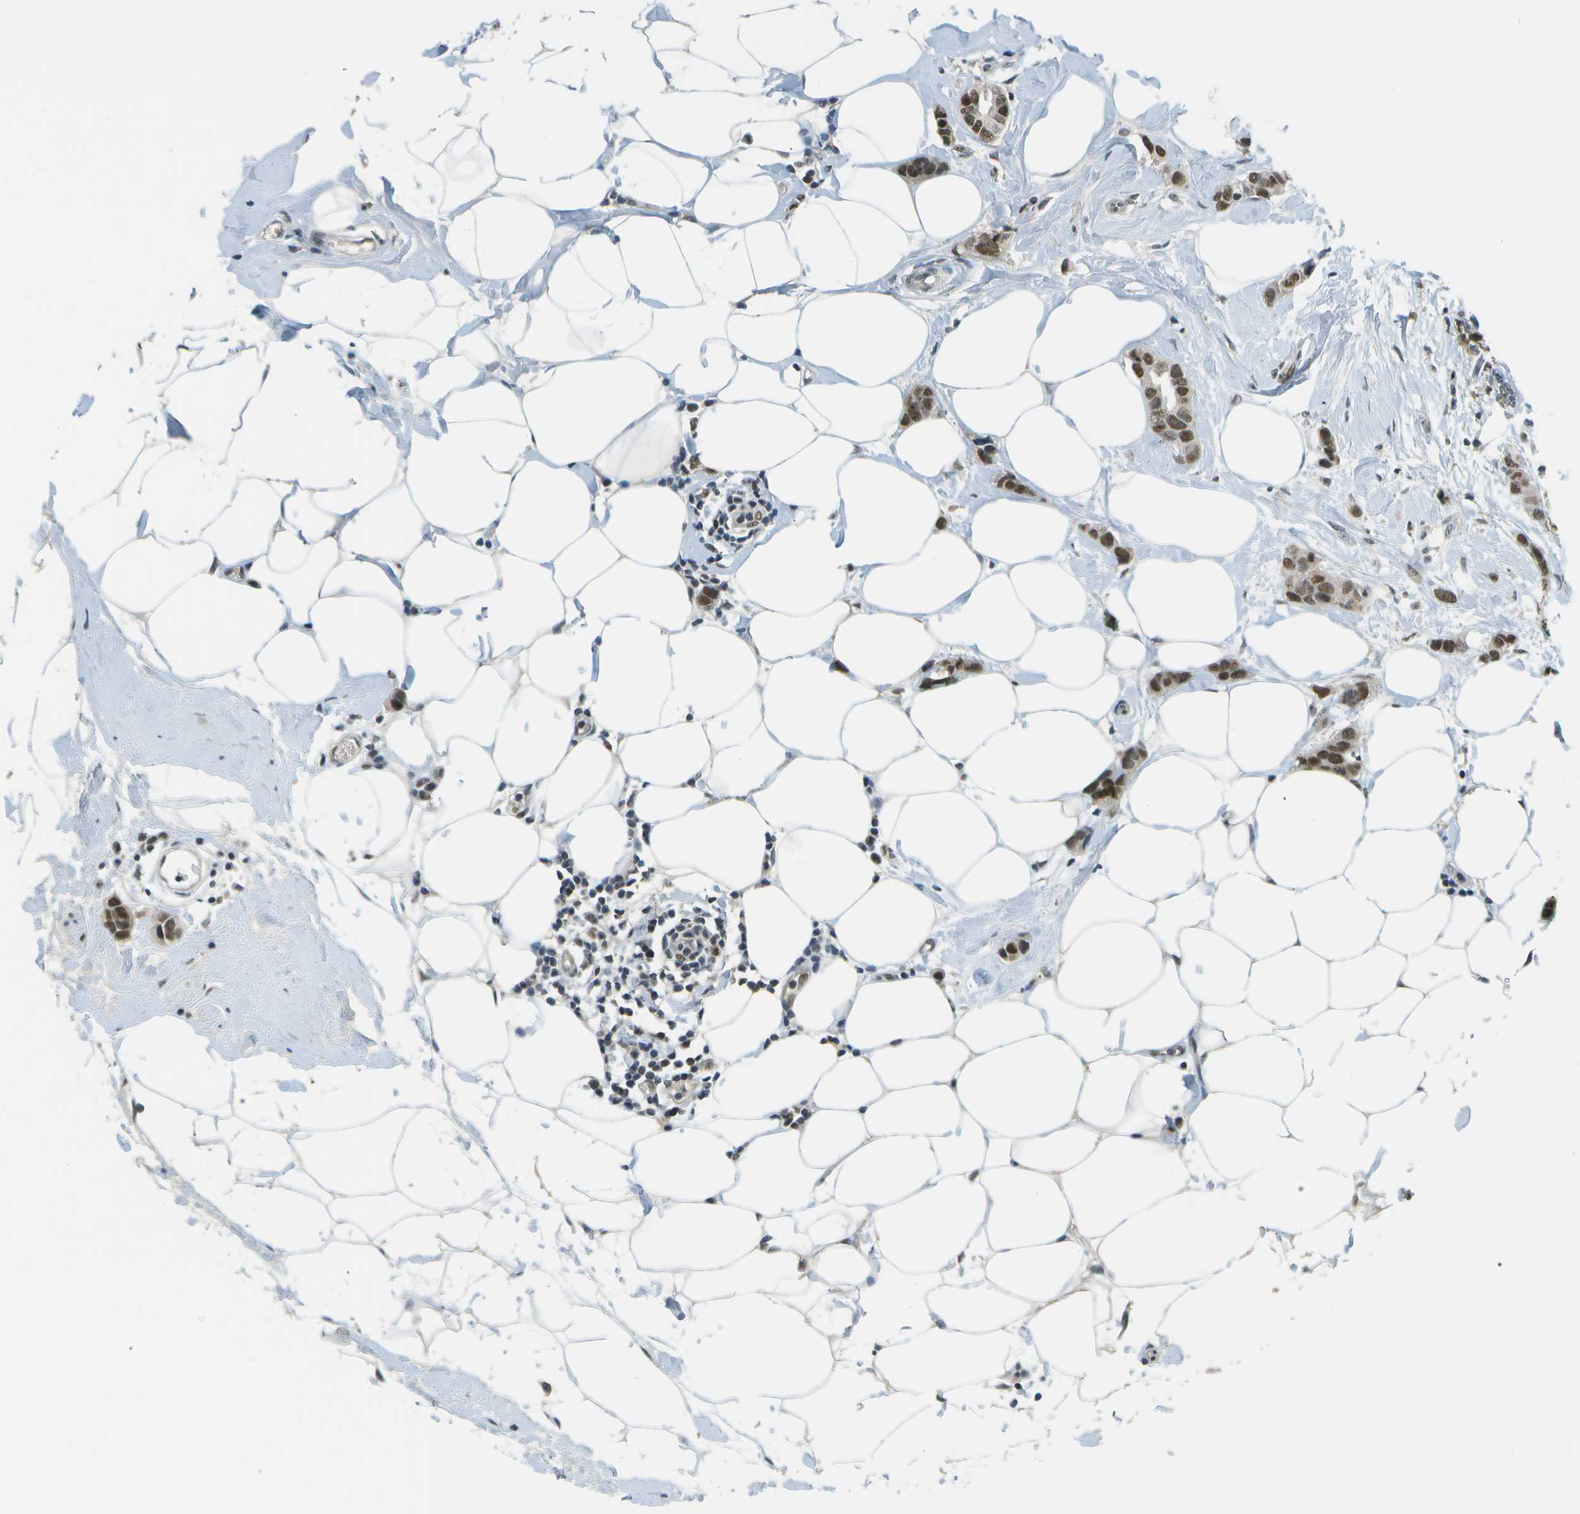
{"staining": {"intensity": "strong", "quantity": ">75%", "location": "nuclear"}, "tissue": "breast cancer", "cell_type": "Tumor cells", "image_type": "cancer", "snomed": [{"axis": "morphology", "description": "Normal tissue, NOS"}, {"axis": "morphology", "description": "Duct carcinoma"}, {"axis": "topography", "description": "Breast"}], "caption": "Immunohistochemical staining of breast cancer (infiltrating ductal carcinoma) shows high levels of strong nuclear protein expression in about >75% of tumor cells.", "gene": "CBX5", "patient": {"sex": "female", "age": 50}}